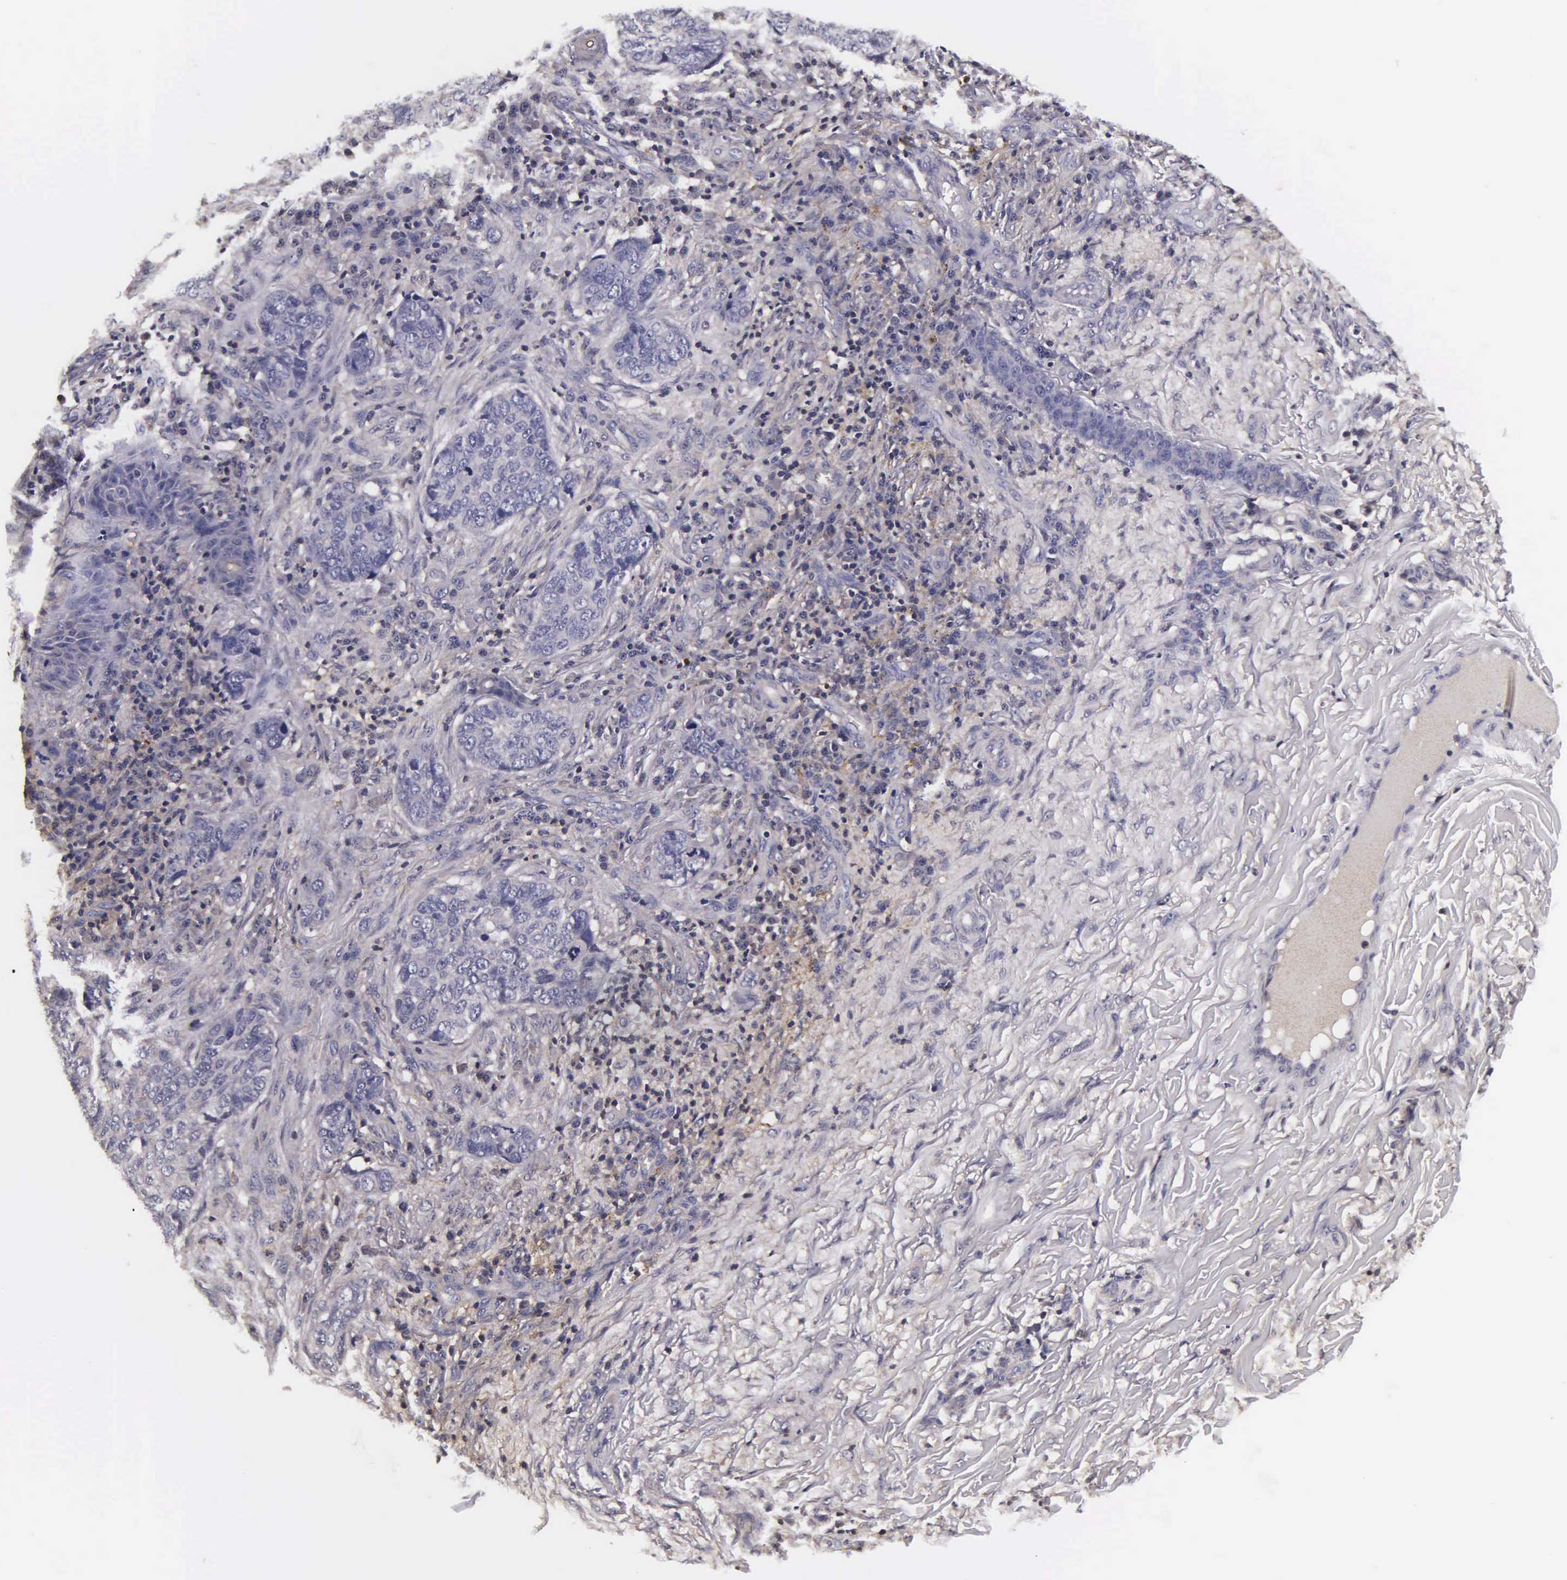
{"staining": {"intensity": "negative", "quantity": "none", "location": "none"}, "tissue": "skin cancer", "cell_type": "Tumor cells", "image_type": "cancer", "snomed": [{"axis": "morphology", "description": "Basal cell carcinoma"}, {"axis": "topography", "description": "Skin"}], "caption": "The histopathology image reveals no significant positivity in tumor cells of basal cell carcinoma (skin).", "gene": "PSMA3", "patient": {"sex": "male", "age": 81}}